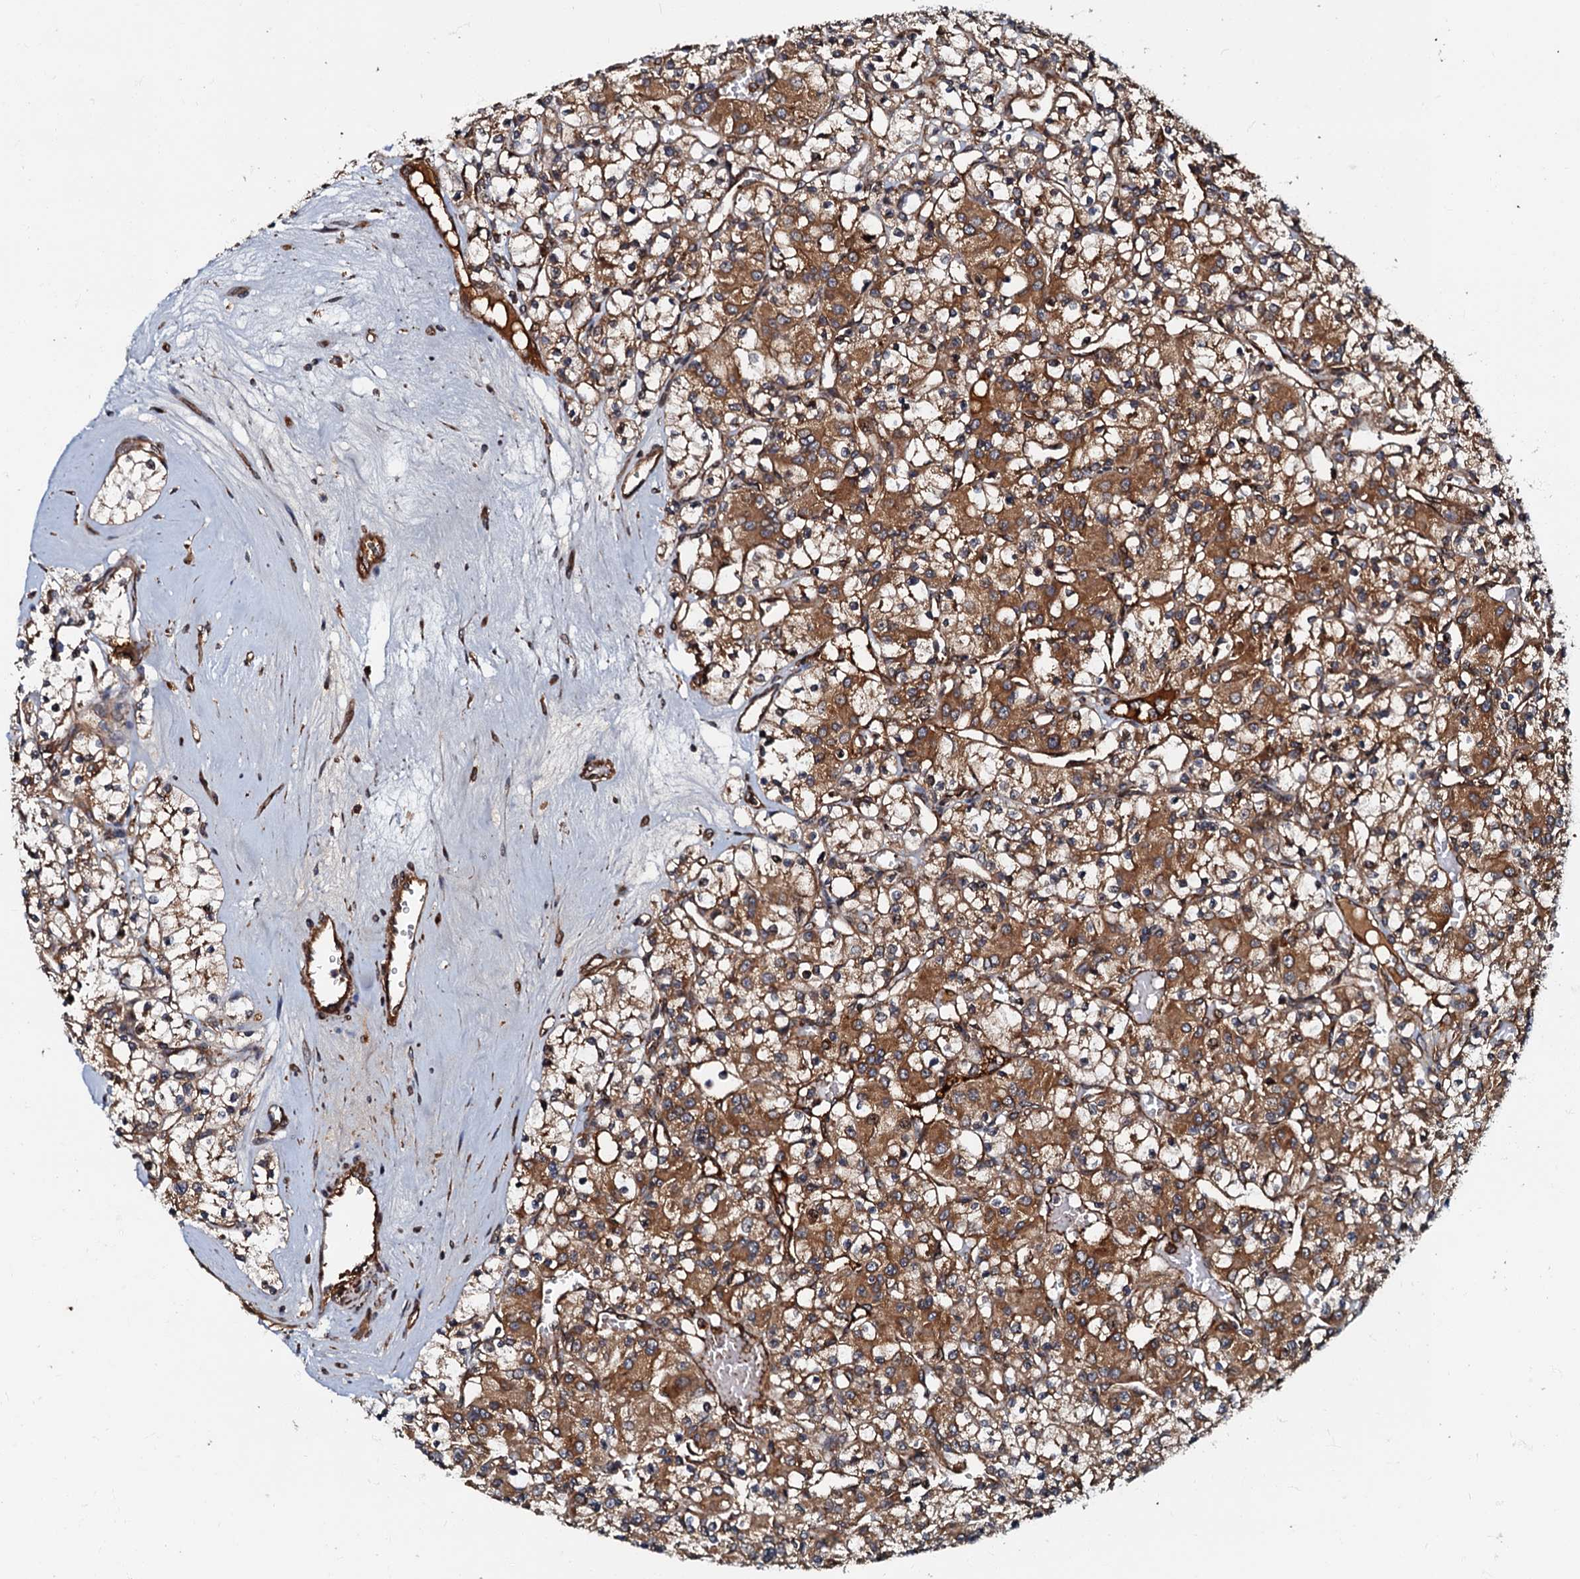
{"staining": {"intensity": "moderate", "quantity": ">75%", "location": "cytoplasmic/membranous"}, "tissue": "renal cancer", "cell_type": "Tumor cells", "image_type": "cancer", "snomed": [{"axis": "morphology", "description": "Adenocarcinoma, NOS"}, {"axis": "topography", "description": "Kidney"}], "caption": "This is an image of immunohistochemistry (IHC) staining of renal adenocarcinoma, which shows moderate staining in the cytoplasmic/membranous of tumor cells.", "gene": "BLOC1S6", "patient": {"sex": "female", "age": 59}}